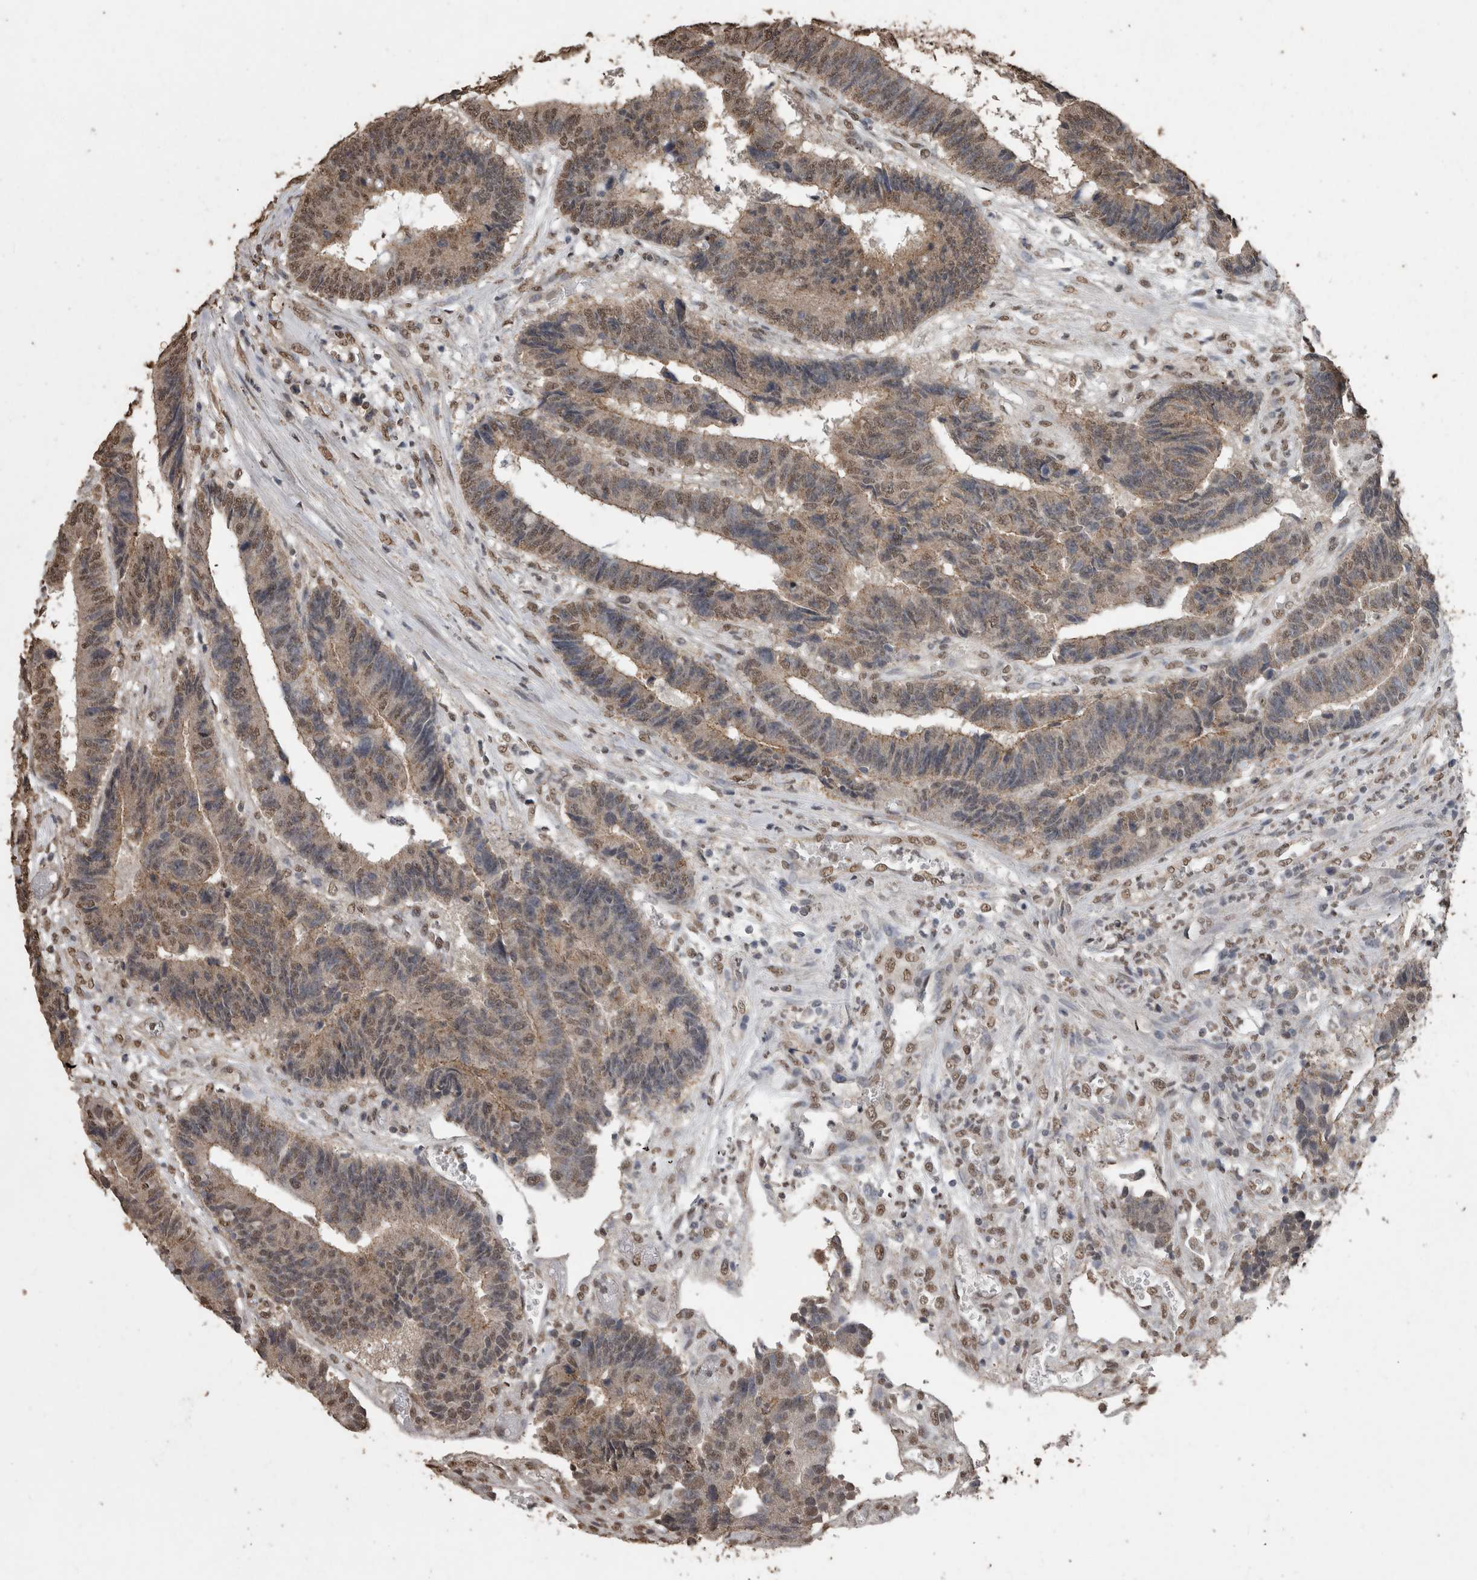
{"staining": {"intensity": "weak", "quantity": ">75%", "location": "cytoplasmic/membranous,nuclear"}, "tissue": "colorectal cancer", "cell_type": "Tumor cells", "image_type": "cancer", "snomed": [{"axis": "morphology", "description": "Adenocarcinoma, NOS"}, {"axis": "topography", "description": "Rectum"}], "caption": "Immunohistochemistry (IHC) (DAB) staining of human colorectal cancer reveals weak cytoplasmic/membranous and nuclear protein positivity in about >75% of tumor cells.", "gene": "SMAD7", "patient": {"sex": "male", "age": 84}}